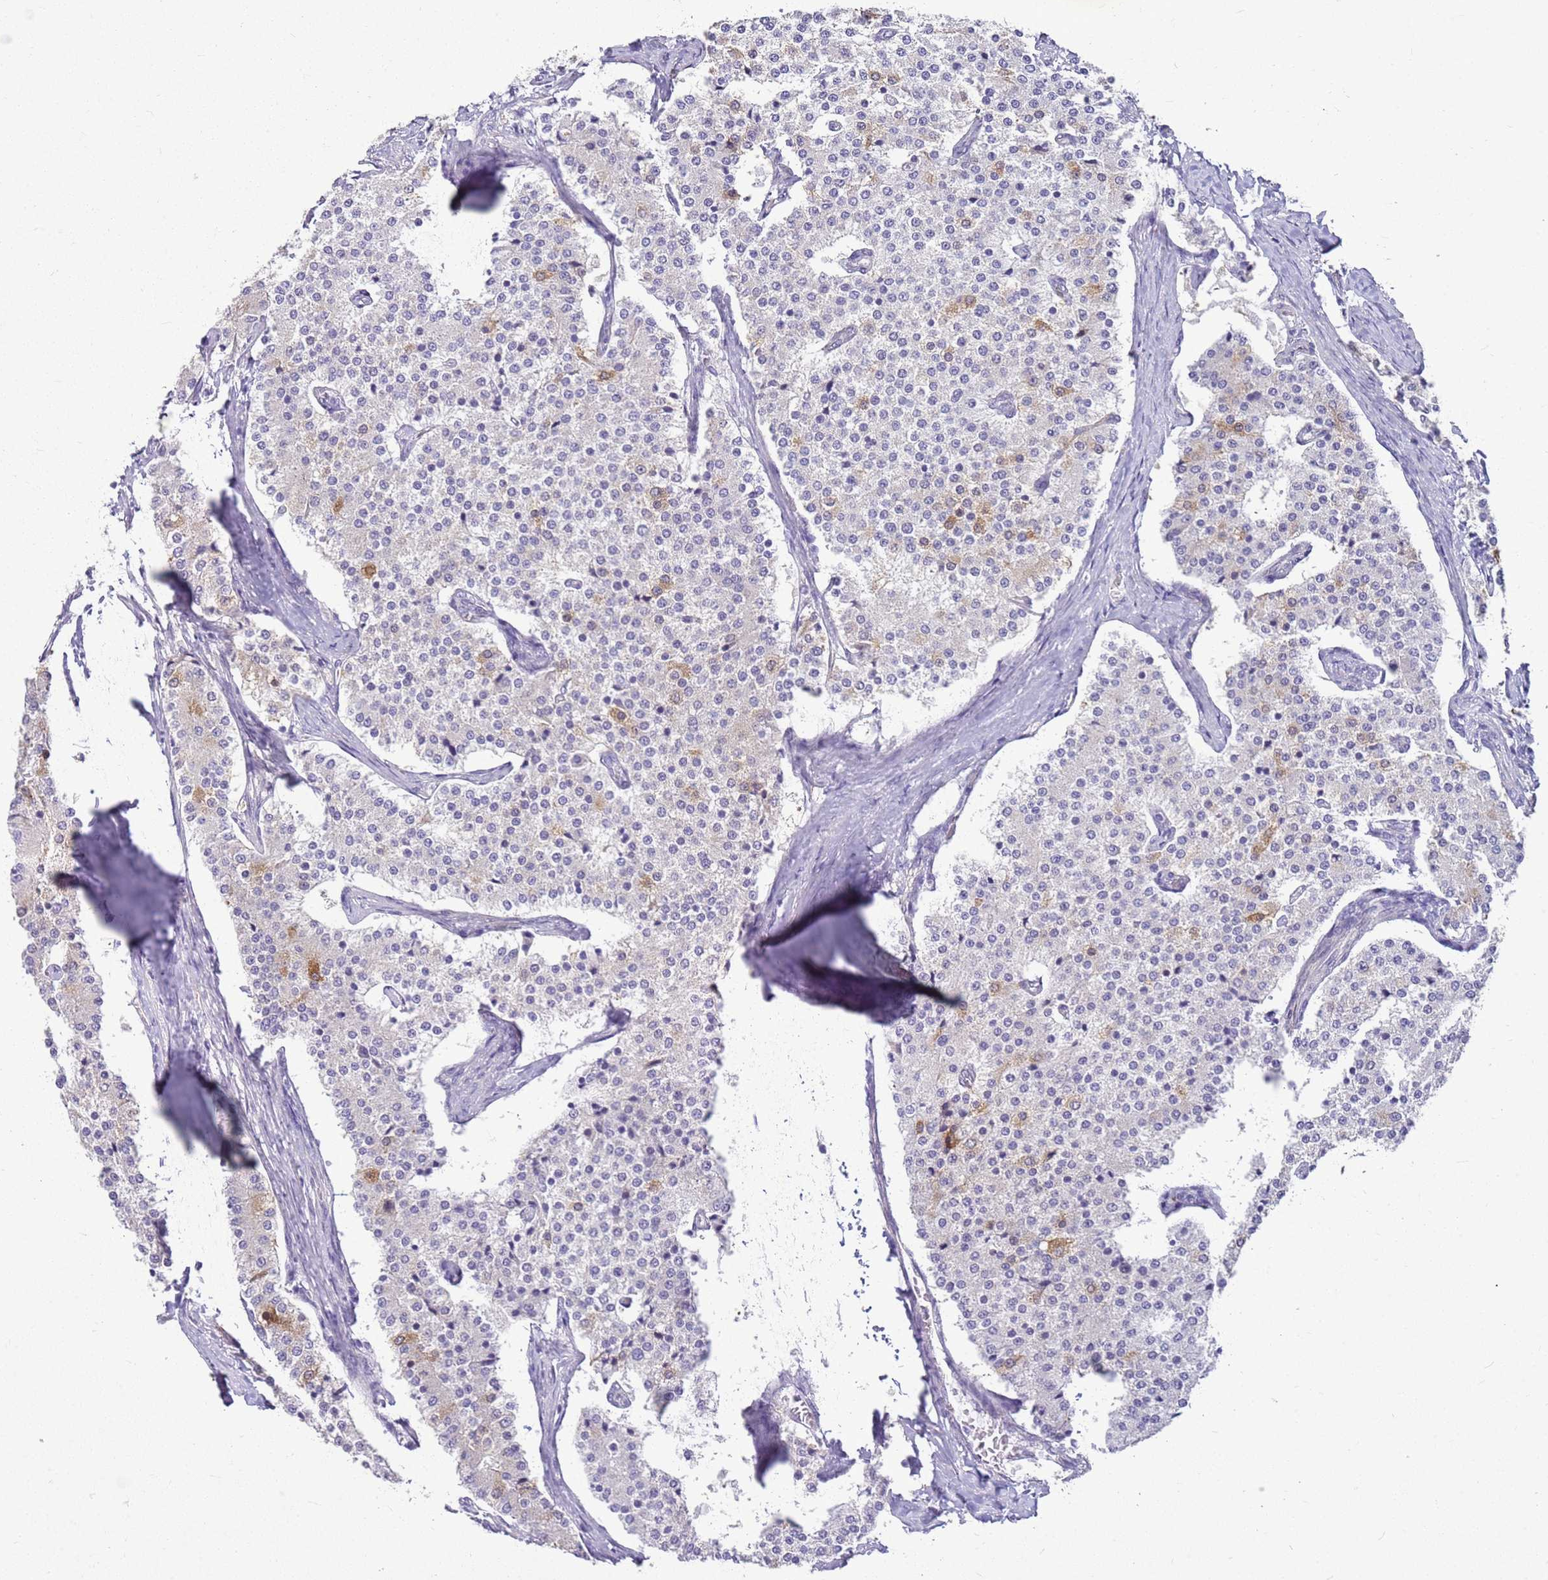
{"staining": {"intensity": "negative", "quantity": "none", "location": "none"}, "tissue": "carcinoid", "cell_type": "Tumor cells", "image_type": "cancer", "snomed": [{"axis": "morphology", "description": "Carcinoid, malignant, NOS"}, {"axis": "topography", "description": "Colon"}], "caption": "Immunohistochemistry (IHC) image of neoplastic tissue: human carcinoid stained with DAB exhibits no significant protein staining in tumor cells.", "gene": "HSPB1", "patient": {"sex": "female", "age": 52}}